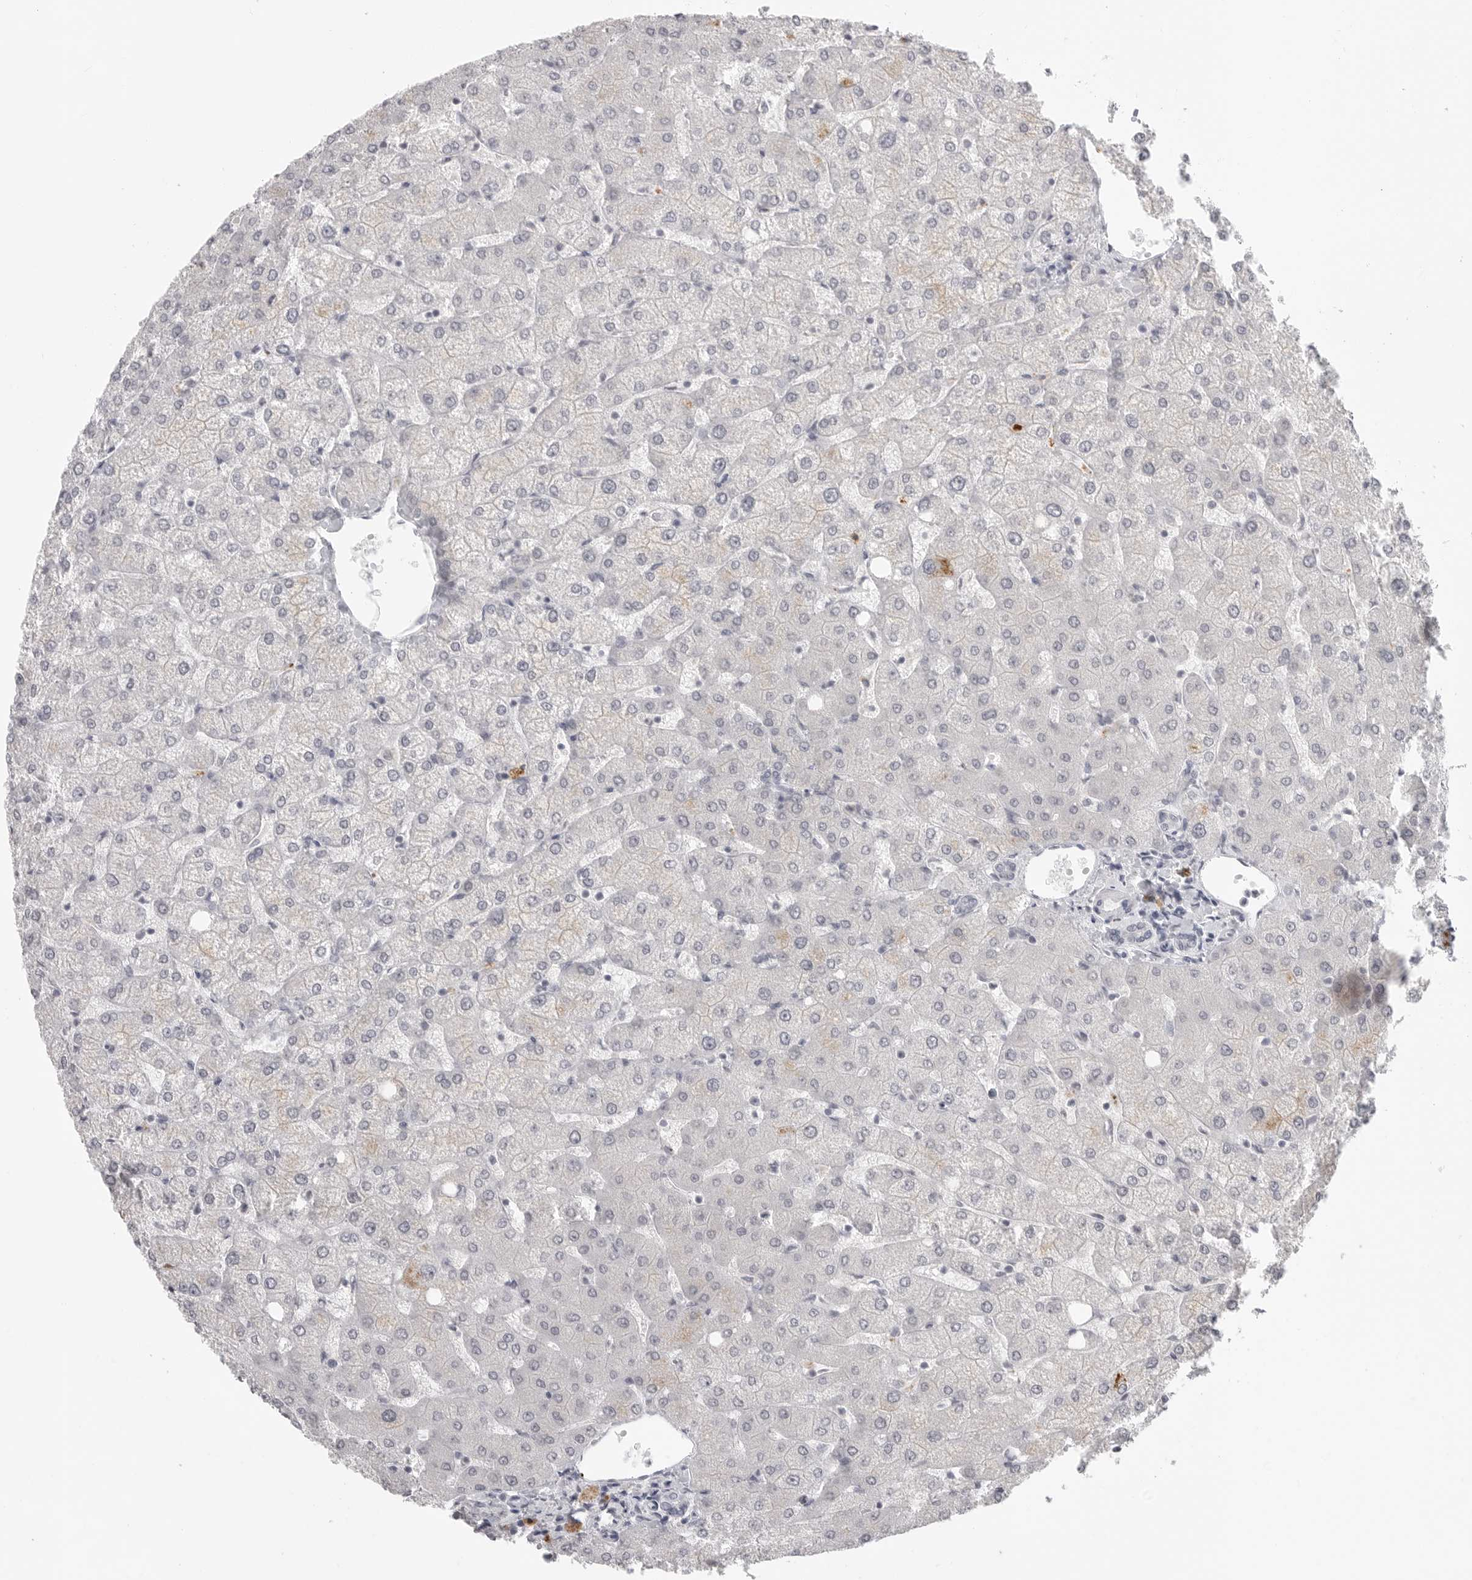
{"staining": {"intensity": "negative", "quantity": "none", "location": "none"}, "tissue": "liver", "cell_type": "Cholangiocytes", "image_type": "normal", "snomed": [{"axis": "morphology", "description": "Normal tissue, NOS"}, {"axis": "topography", "description": "Liver"}], "caption": "High power microscopy histopathology image of an immunohistochemistry (IHC) micrograph of normal liver, revealing no significant positivity in cholangiocytes.", "gene": "PRSS1", "patient": {"sex": "female", "age": 54}}